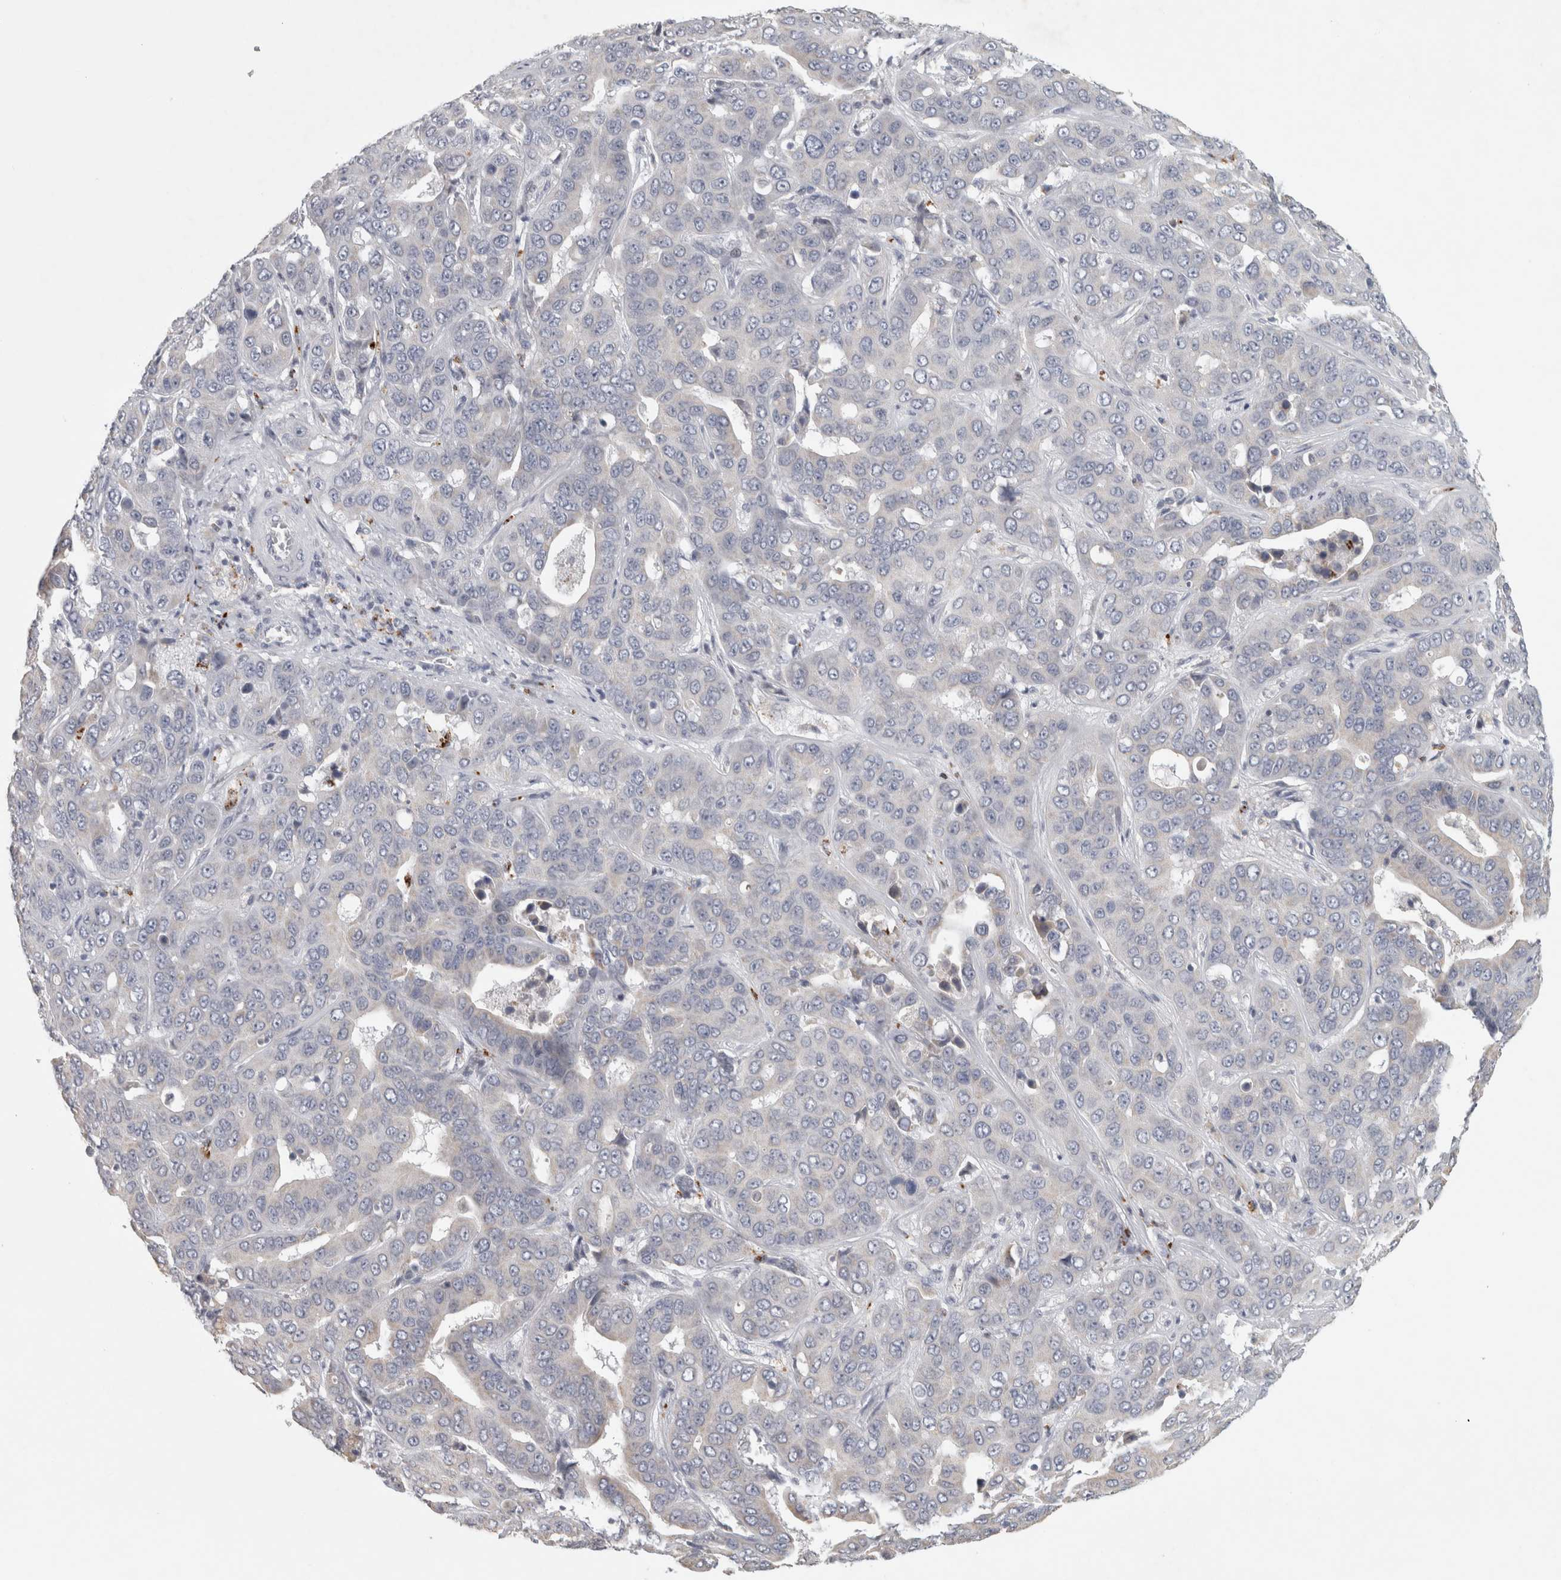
{"staining": {"intensity": "negative", "quantity": "none", "location": "none"}, "tissue": "liver cancer", "cell_type": "Tumor cells", "image_type": "cancer", "snomed": [{"axis": "morphology", "description": "Cholangiocarcinoma"}, {"axis": "topography", "description": "Liver"}], "caption": "The image demonstrates no significant expression in tumor cells of liver cholangiocarcinoma.", "gene": "PTPRN2", "patient": {"sex": "female", "age": 52}}